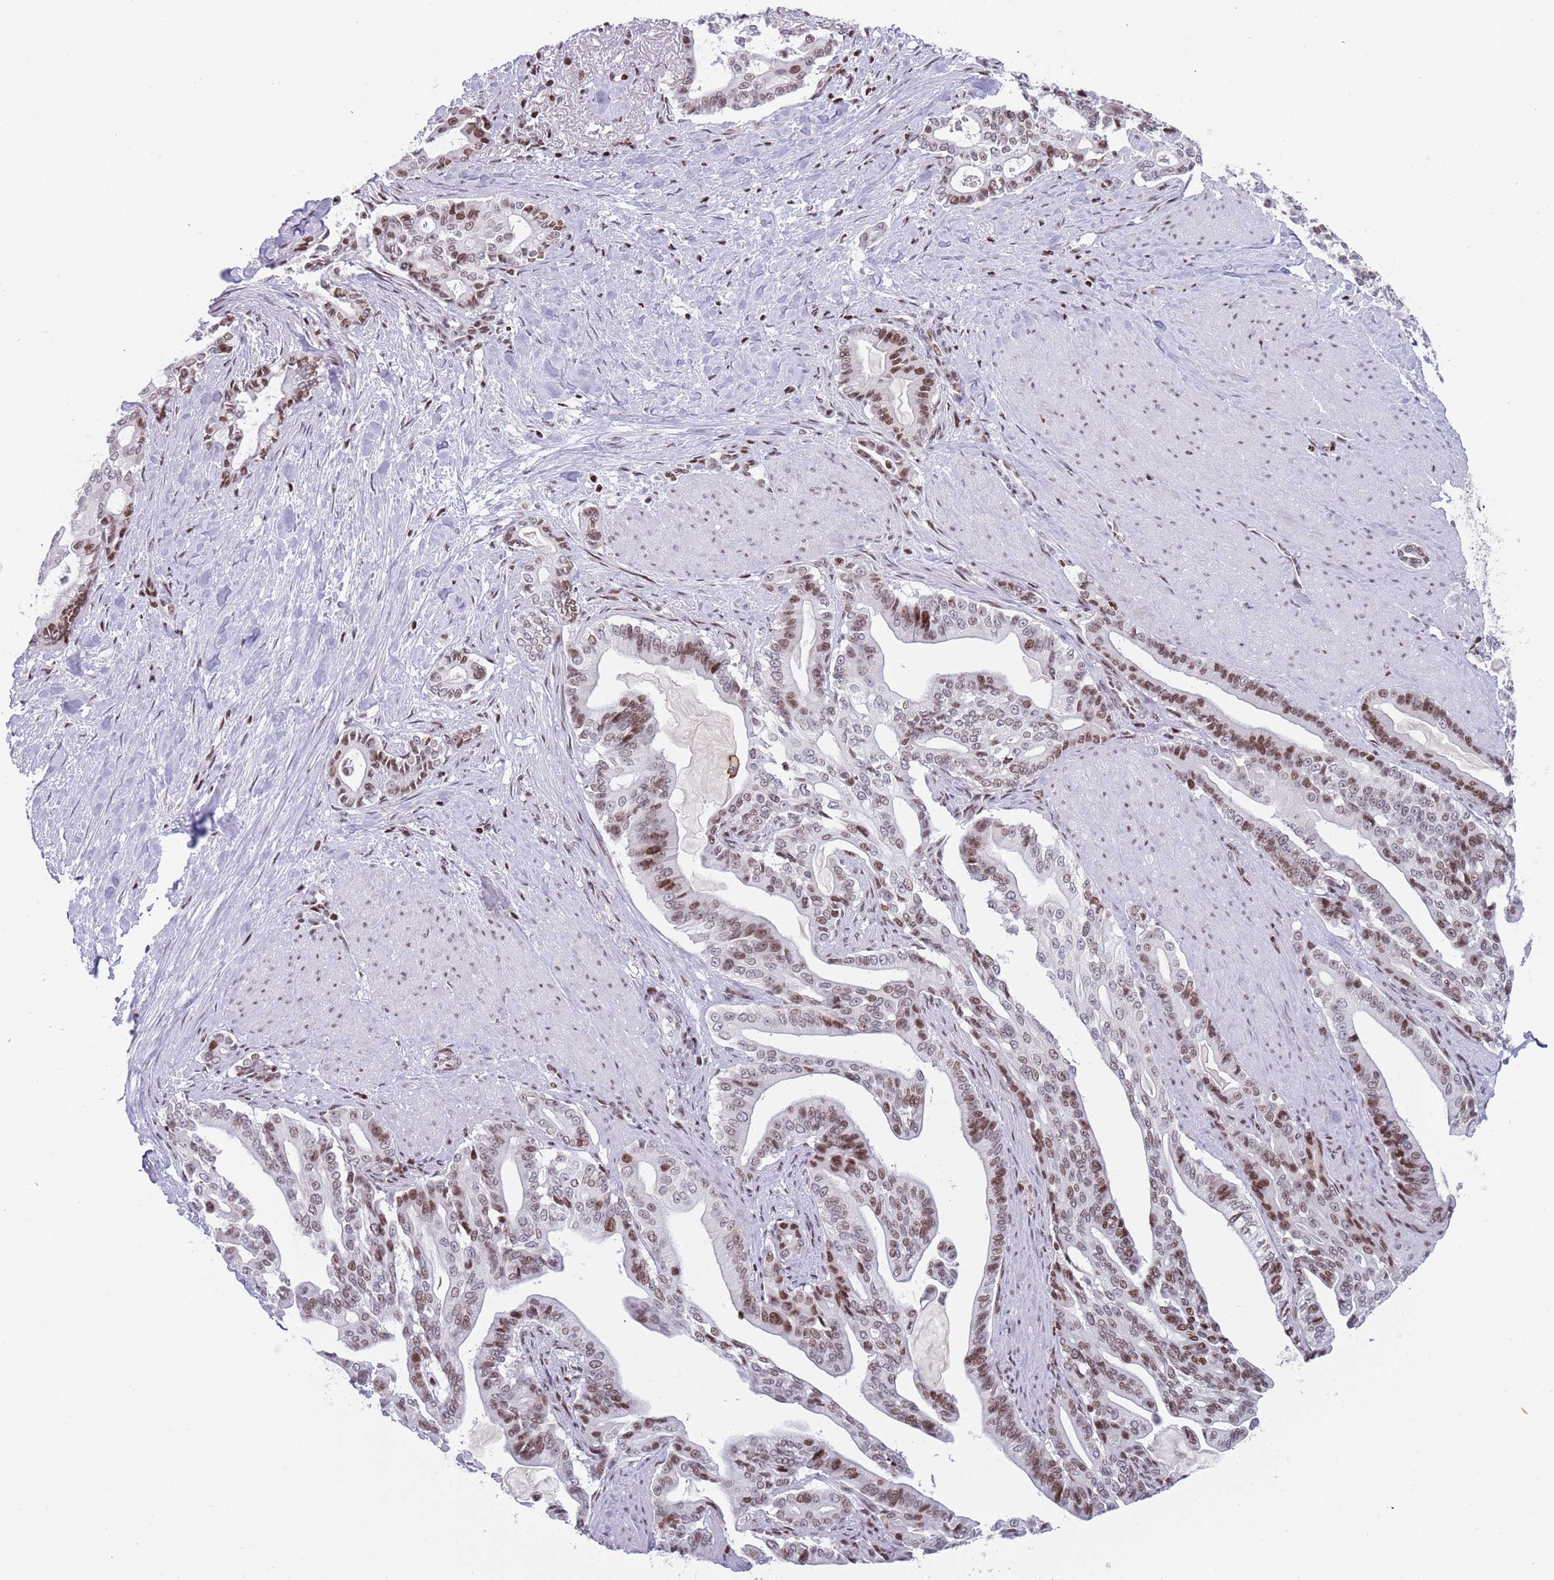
{"staining": {"intensity": "moderate", "quantity": "25%-75%", "location": "nuclear"}, "tissue": "pancreatic cancer", "cell_type": "Tumor cells", "image_type": "cancer", "snomed": [{"axis": "morphology", "description": "Adenocarcinoma, NOS"}, {"axis": "topography", "description": "Pancreas"}], "caption": "Pancreatic adenocarcinoma tissue exhibits moderate nuclear positivity in approximately 25%-75% of tumor cells, visualized by immunohistochemistry.", "gene": "HDAC8", "patient": {"sex": "male", "age": 63}}